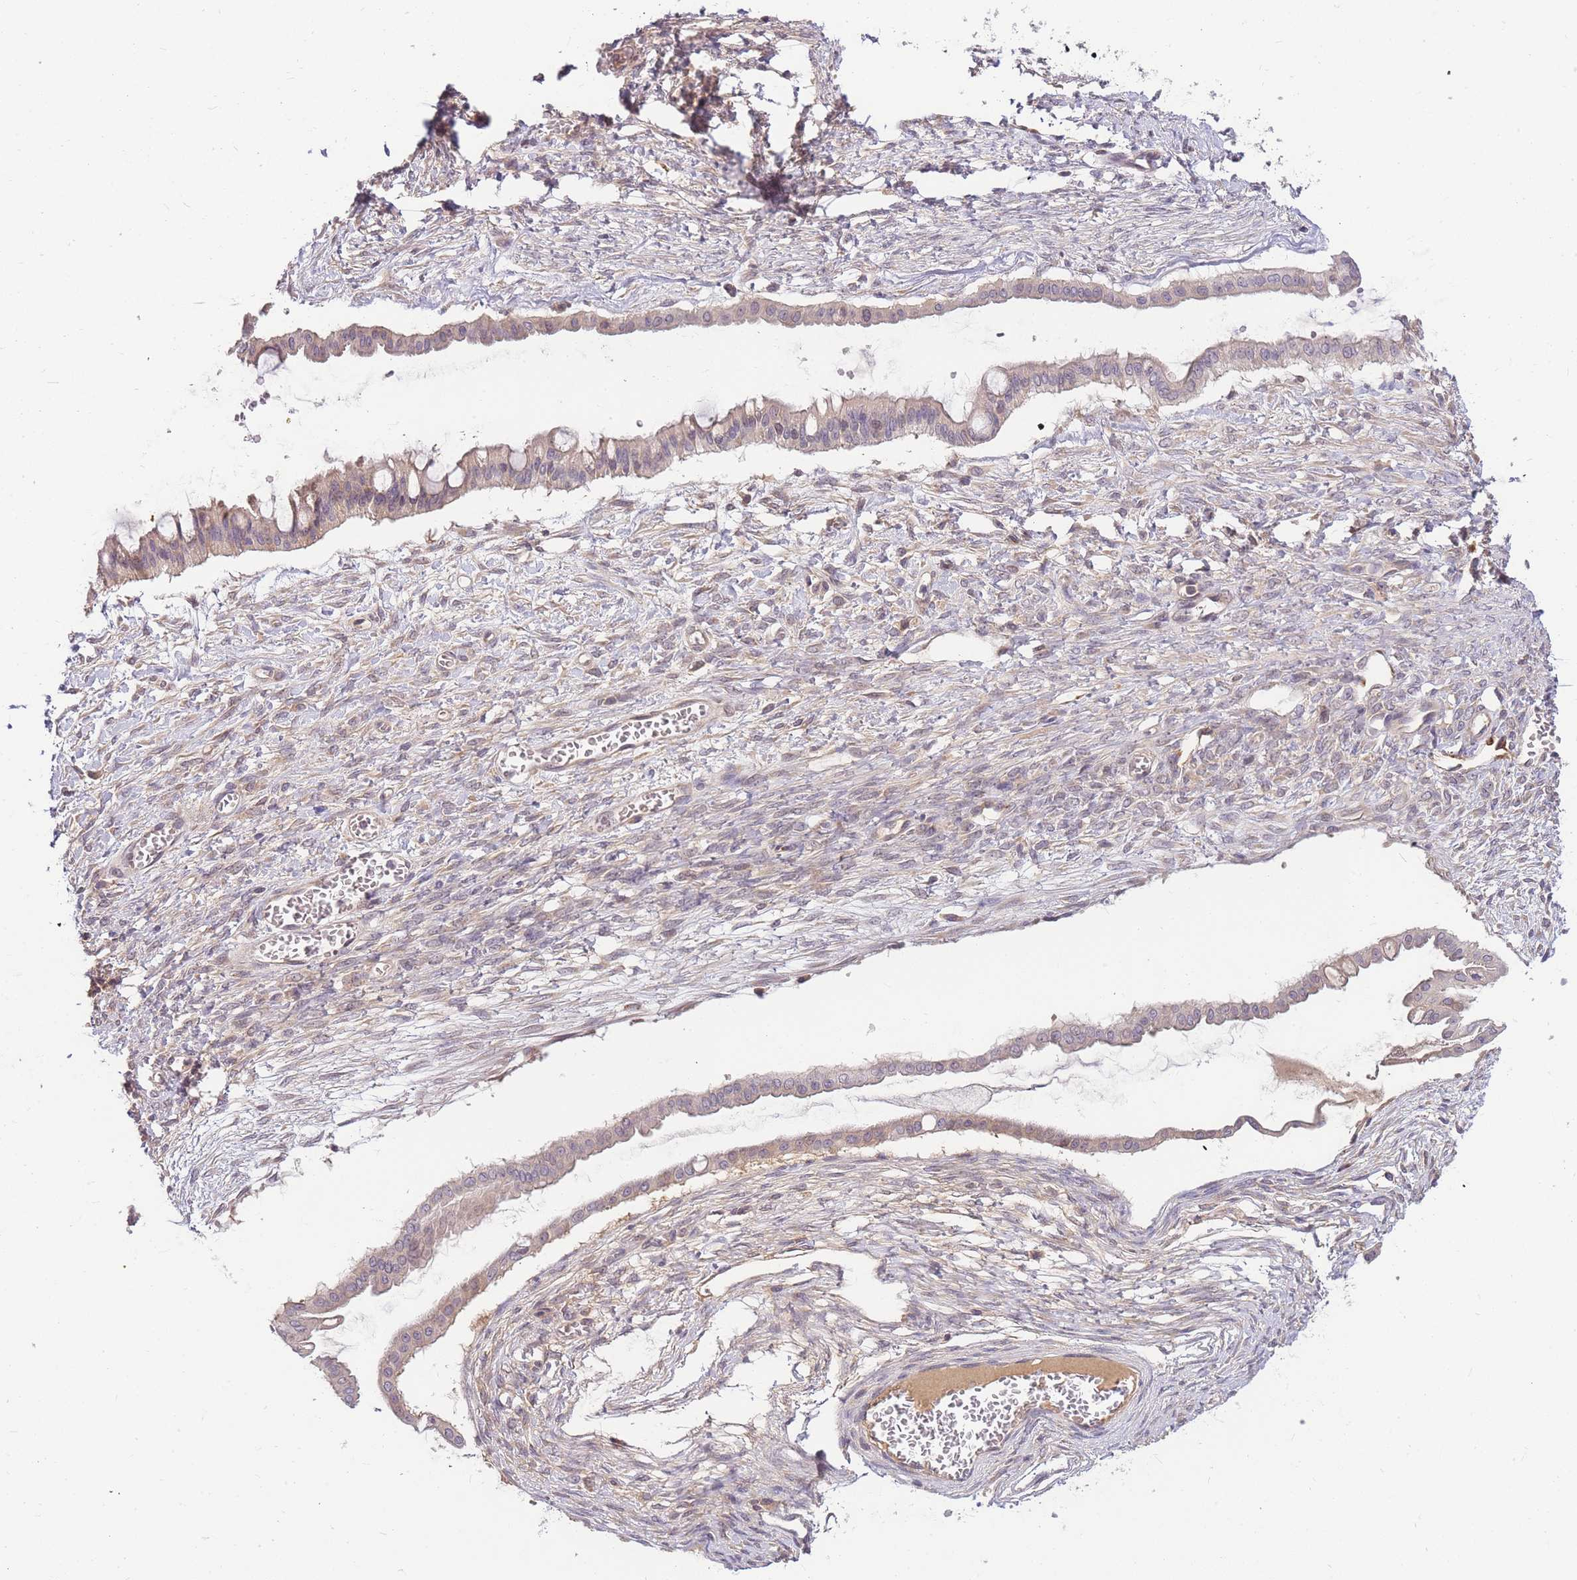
{"staining": {"intensity": "weak", "quantity": "<25%", "location": "cytoplasmic/membranous"}, "tissue": "ovarian cancer", "cell_type": "Tumor cells", "image_type": "cancer", "snomed": [{"axis": "morphology", "description": "Cystadenocarcinoma, mucinous, NOS"}, {"axis": "topography", "description": "Ovary"}], "caption": "Ovarian cancer (mucinous cystadenocarcinoma) stained for a protein using immunohistochemistry displays no positivity tumor cells.", "gene": "ZNF577", "patient": {"sex": "female", "age": 73}}